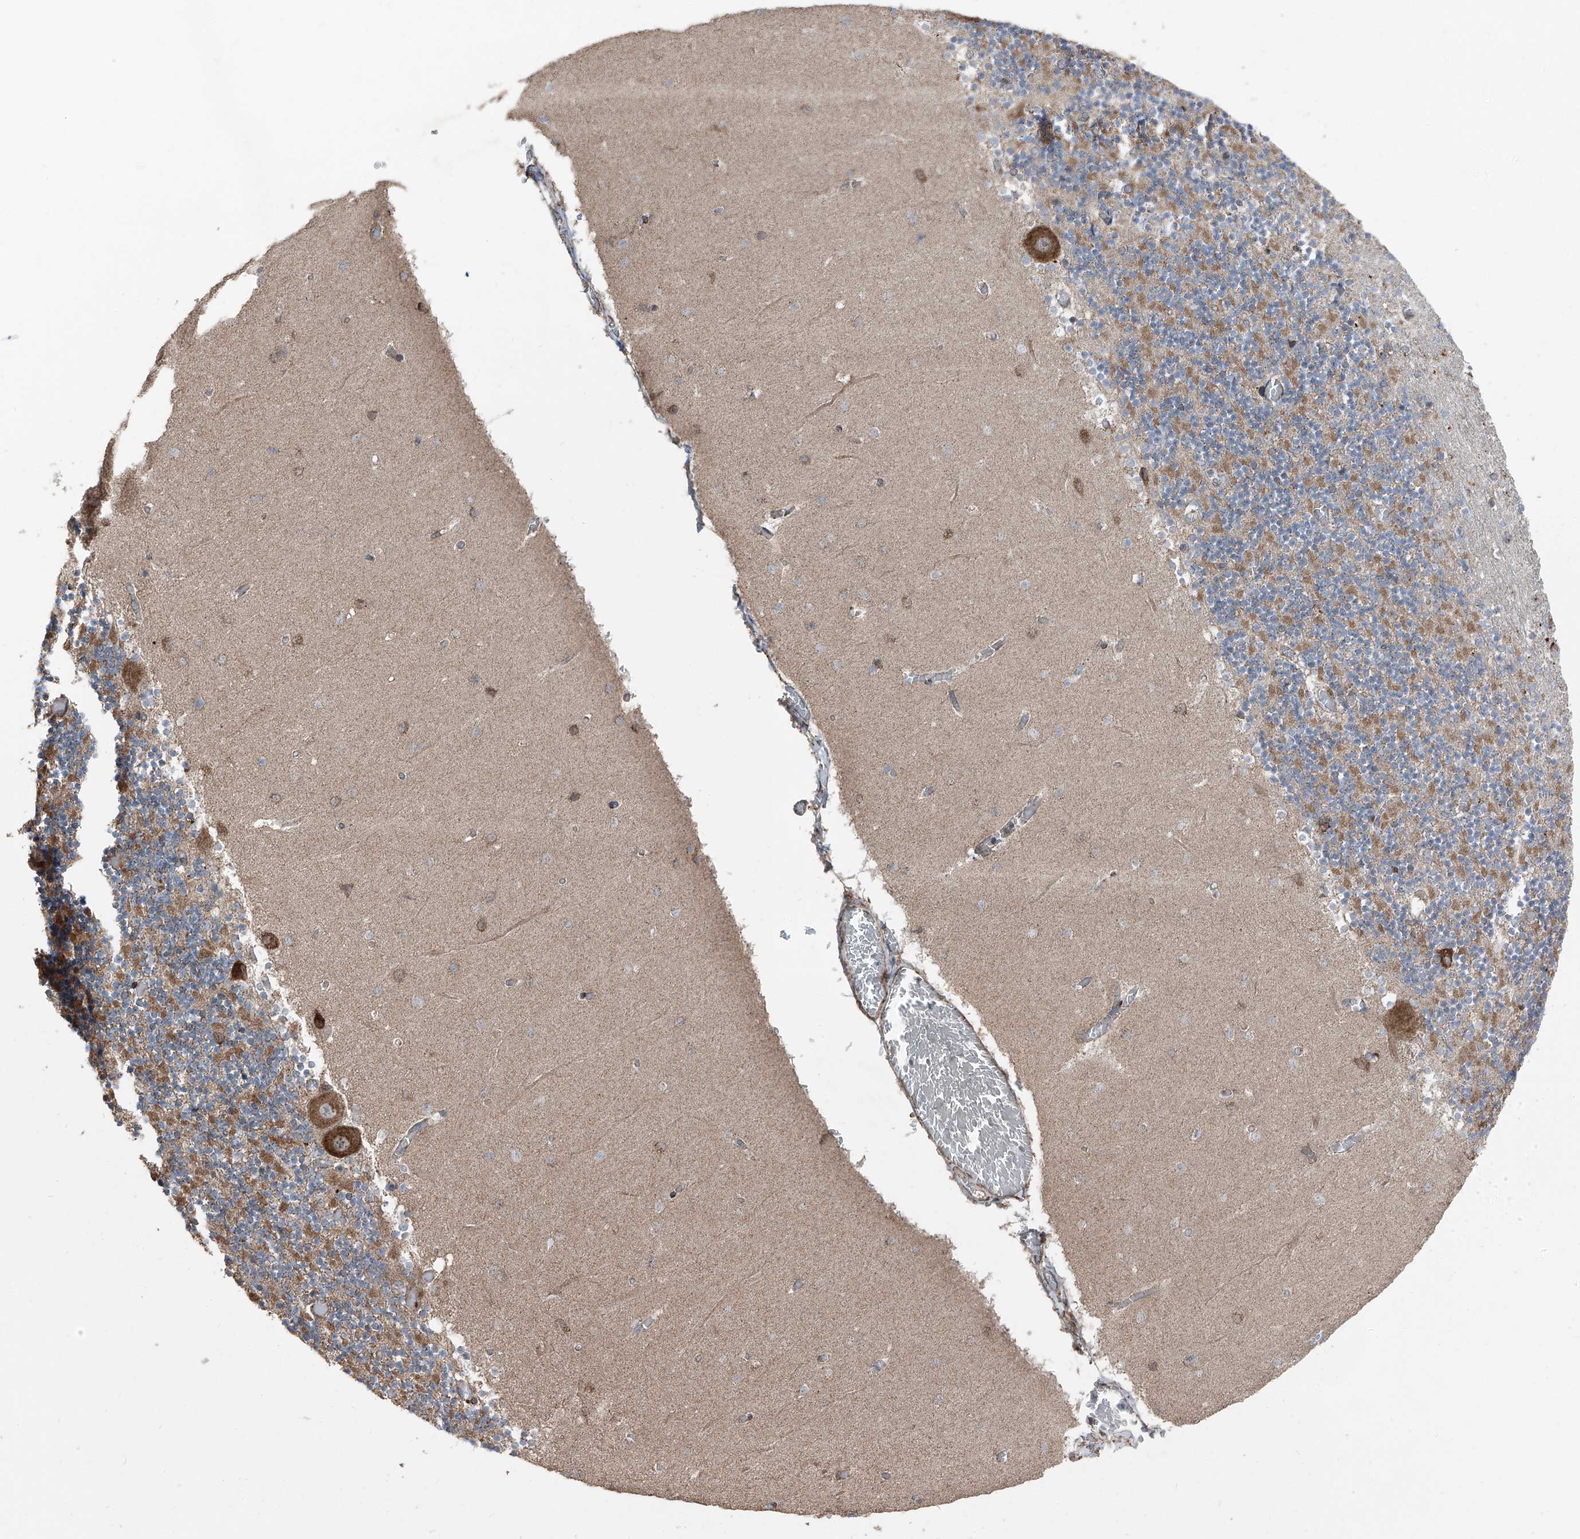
{"staining": {"intensity": "moderate", "quantity": "25%-75%", "location": "cytoplasmic/membranous"}, "tissue": "cerebellum", "cell_type": "Cells in granular layer", "image_type": "normal", "snomed": [{"axis": "morphology", "description": "Normal tissue, NOS"}, {"axis": "topography", "description": "Cerebellum"}], "caption": "Benign cerebellum exhibits moderate cytoplasmic/membranous expression in approximately 25%-75% of cells in granular layer.", "gene": "LIMK1", "patient": {"sex": "female", "age": 28}}